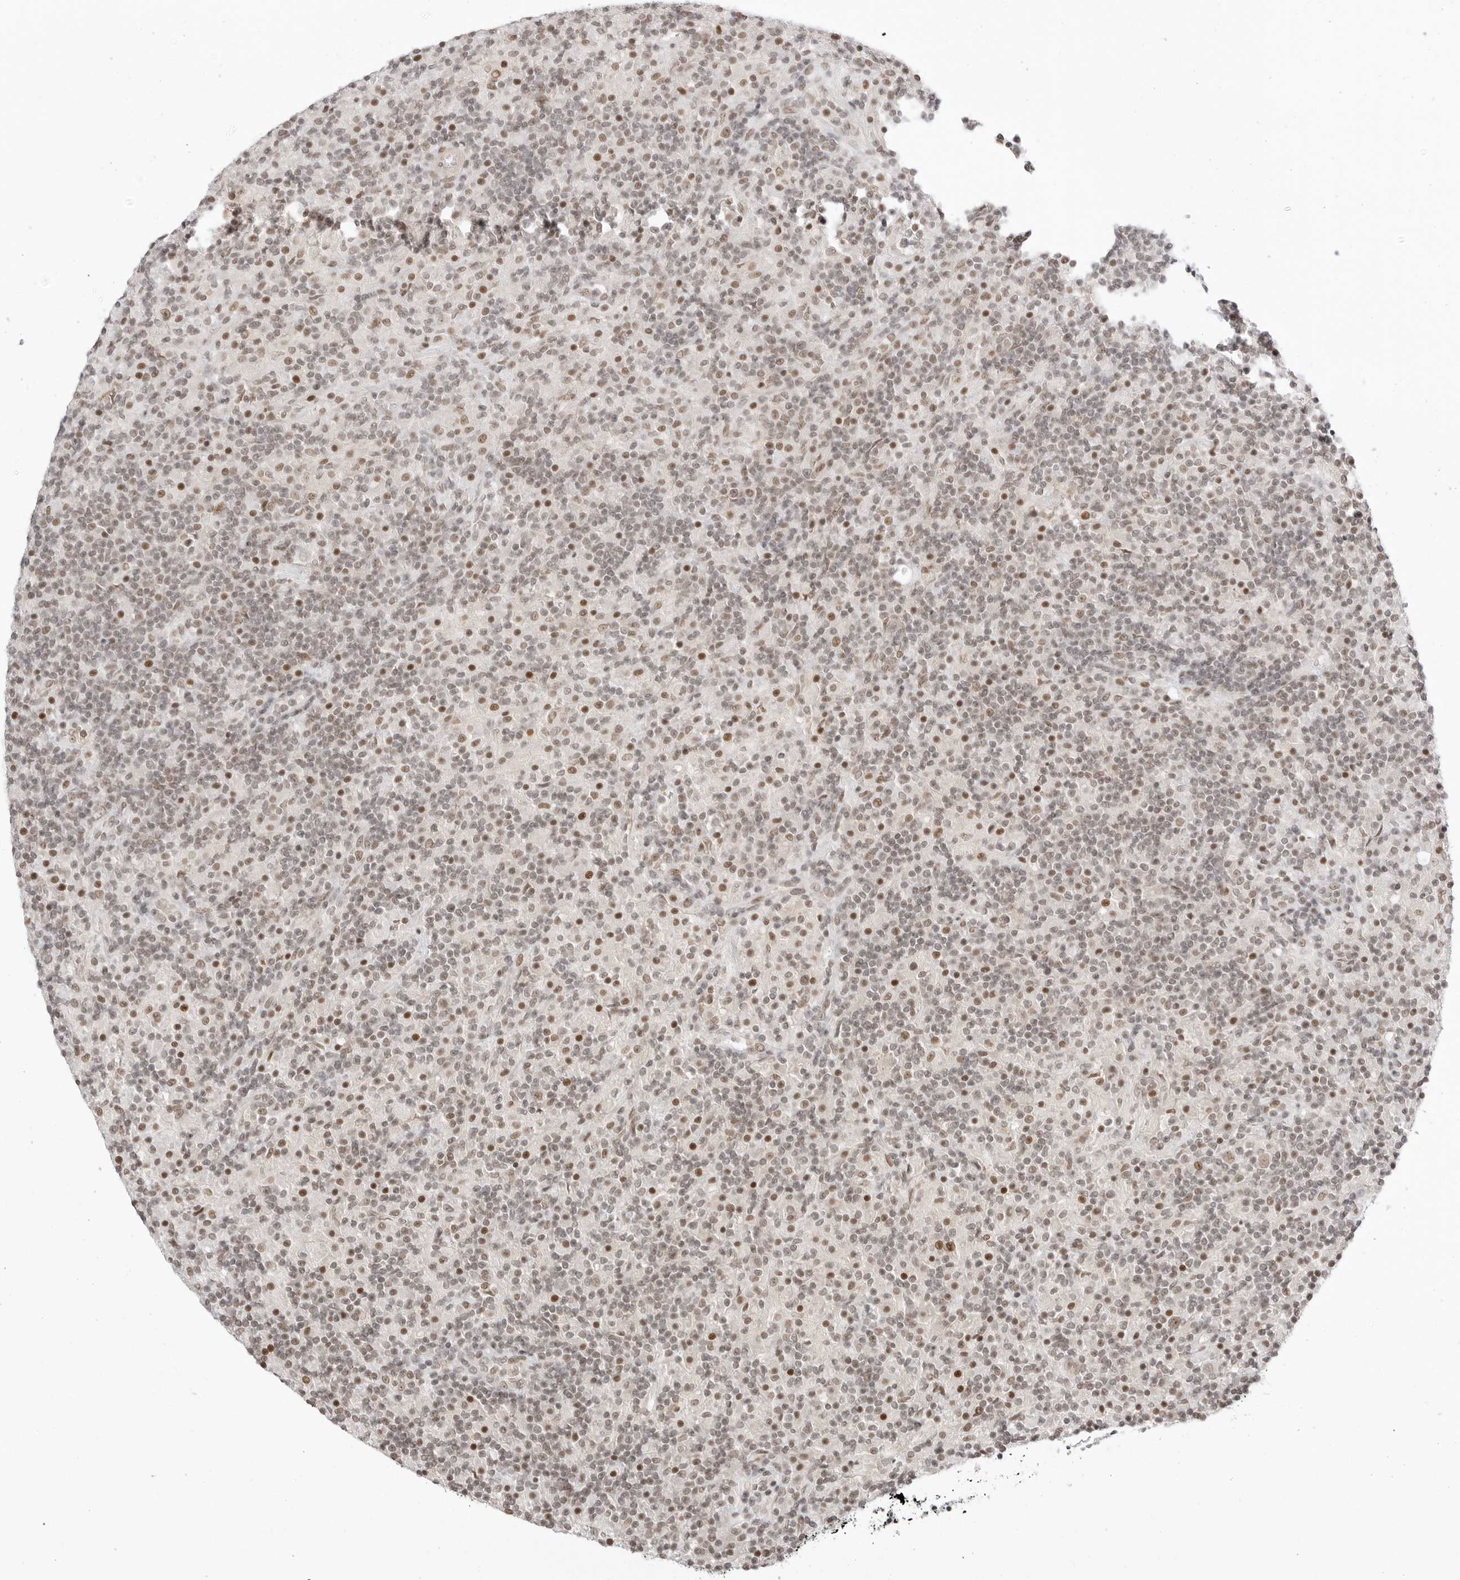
{"staining": {"intensity": "weak", "quantity": ">75%", "location": "nuclear"}, "tissue": "lymphoma", "cell_type": "Tumor cells", "image_type": "cancer", "snomed": [{"axis": "morphology", "description": "Hodgkin's disease, NOS"}, {"axis": "topography", "description": "Lymph node"}], "caption": "About >75% of tumor cells in human lymphoma show weak nuclear protein positivity as visualized by brown immunohistochemical staining.", "gene": "TCIM", "patient": {"sex": "male", "age": 70}}